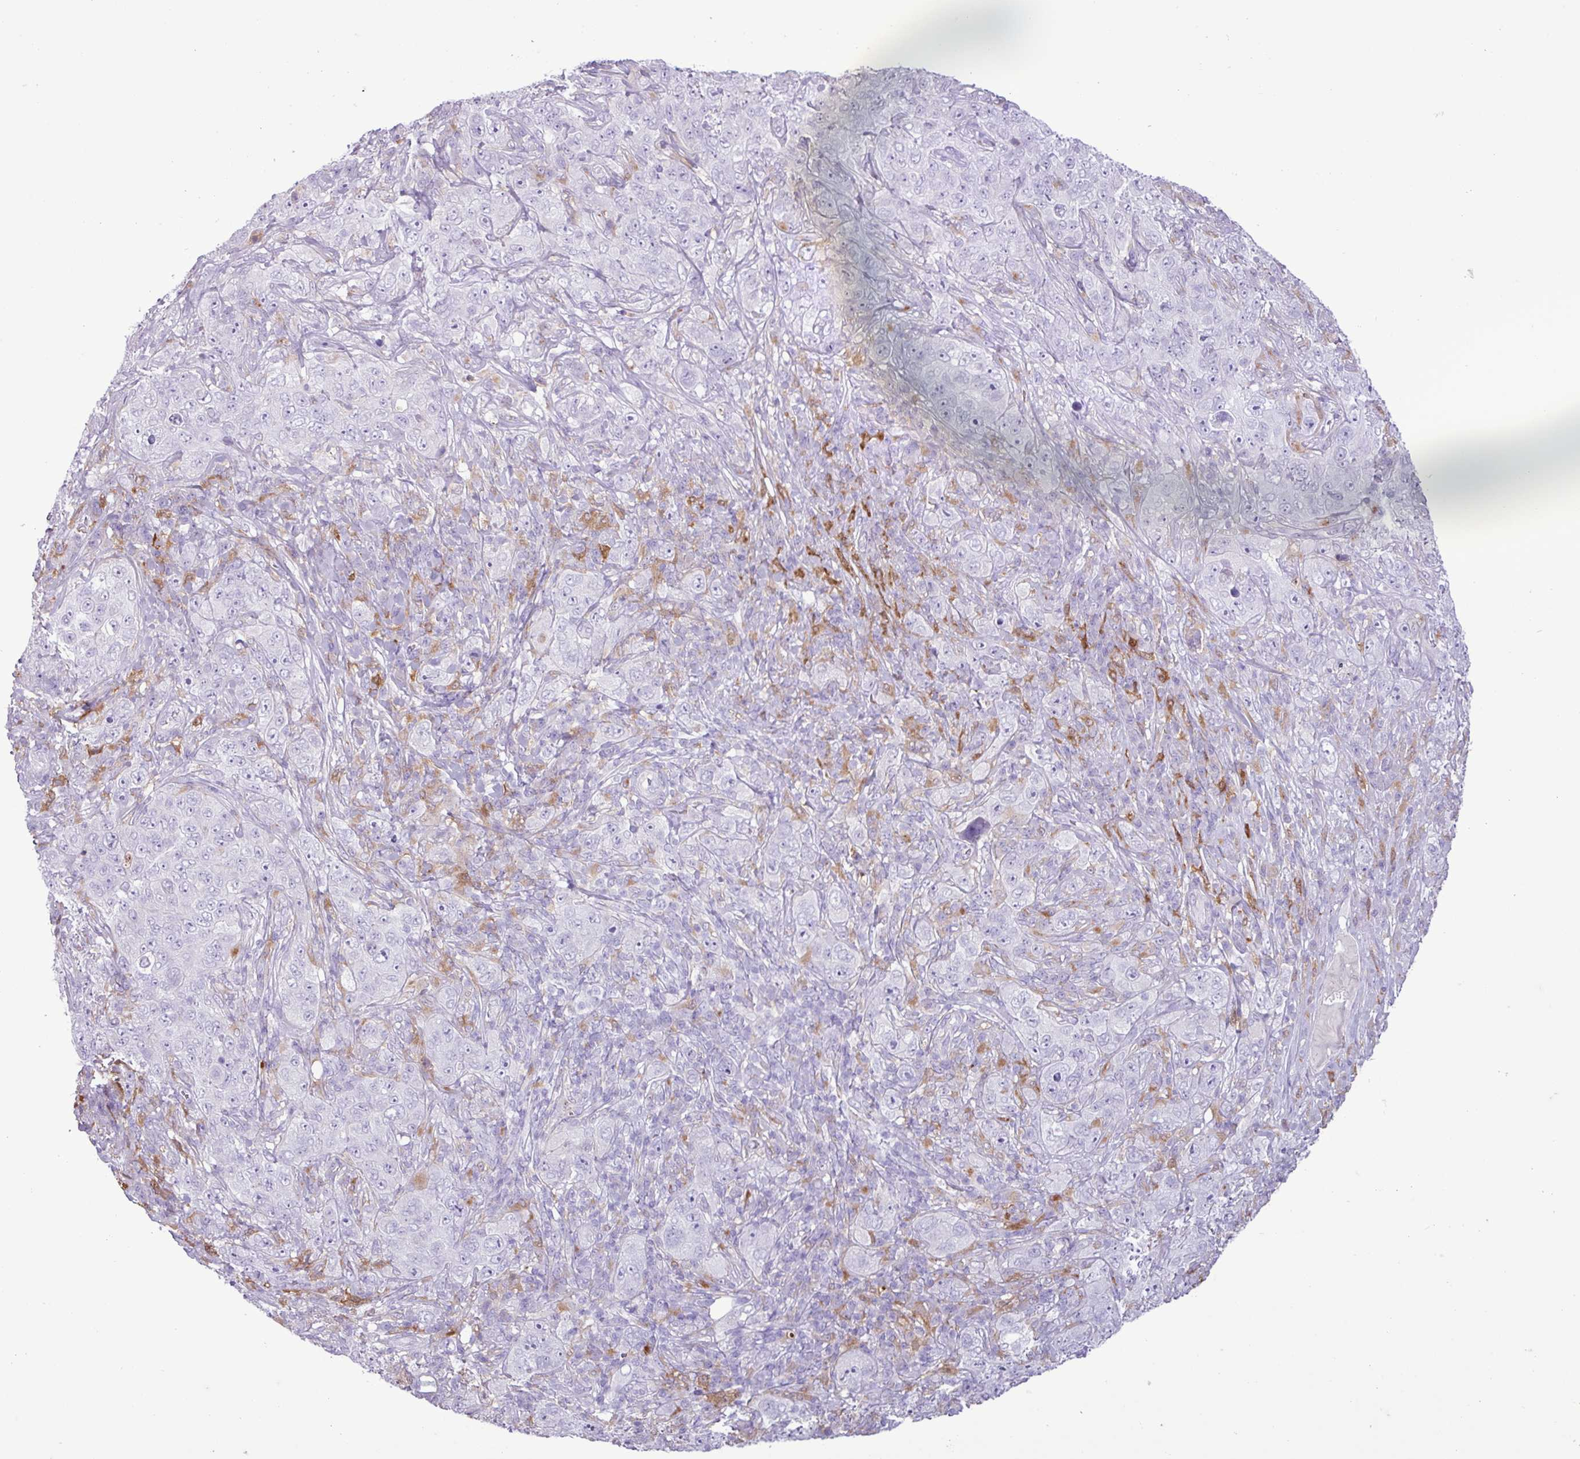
{"staining": {"intensity": "negative", "quantity": "none", "location": "none"}, "tissue": "pancreatic cancer", "cell_type": "Tumor cells", "image_type": "cancer", "snomed": [{"axis": "morphology", "description": "Adenocarcinoma, NOS"}, {"axis": "topography", "description": "Pancreas"}], "caption": "Immunohistochemical staining of pancreatic adenocarcinoma shows no significant positivity in tumor cells.", "gene": "TMEM200C", "patient": {"sex": "male", "age": 68}}